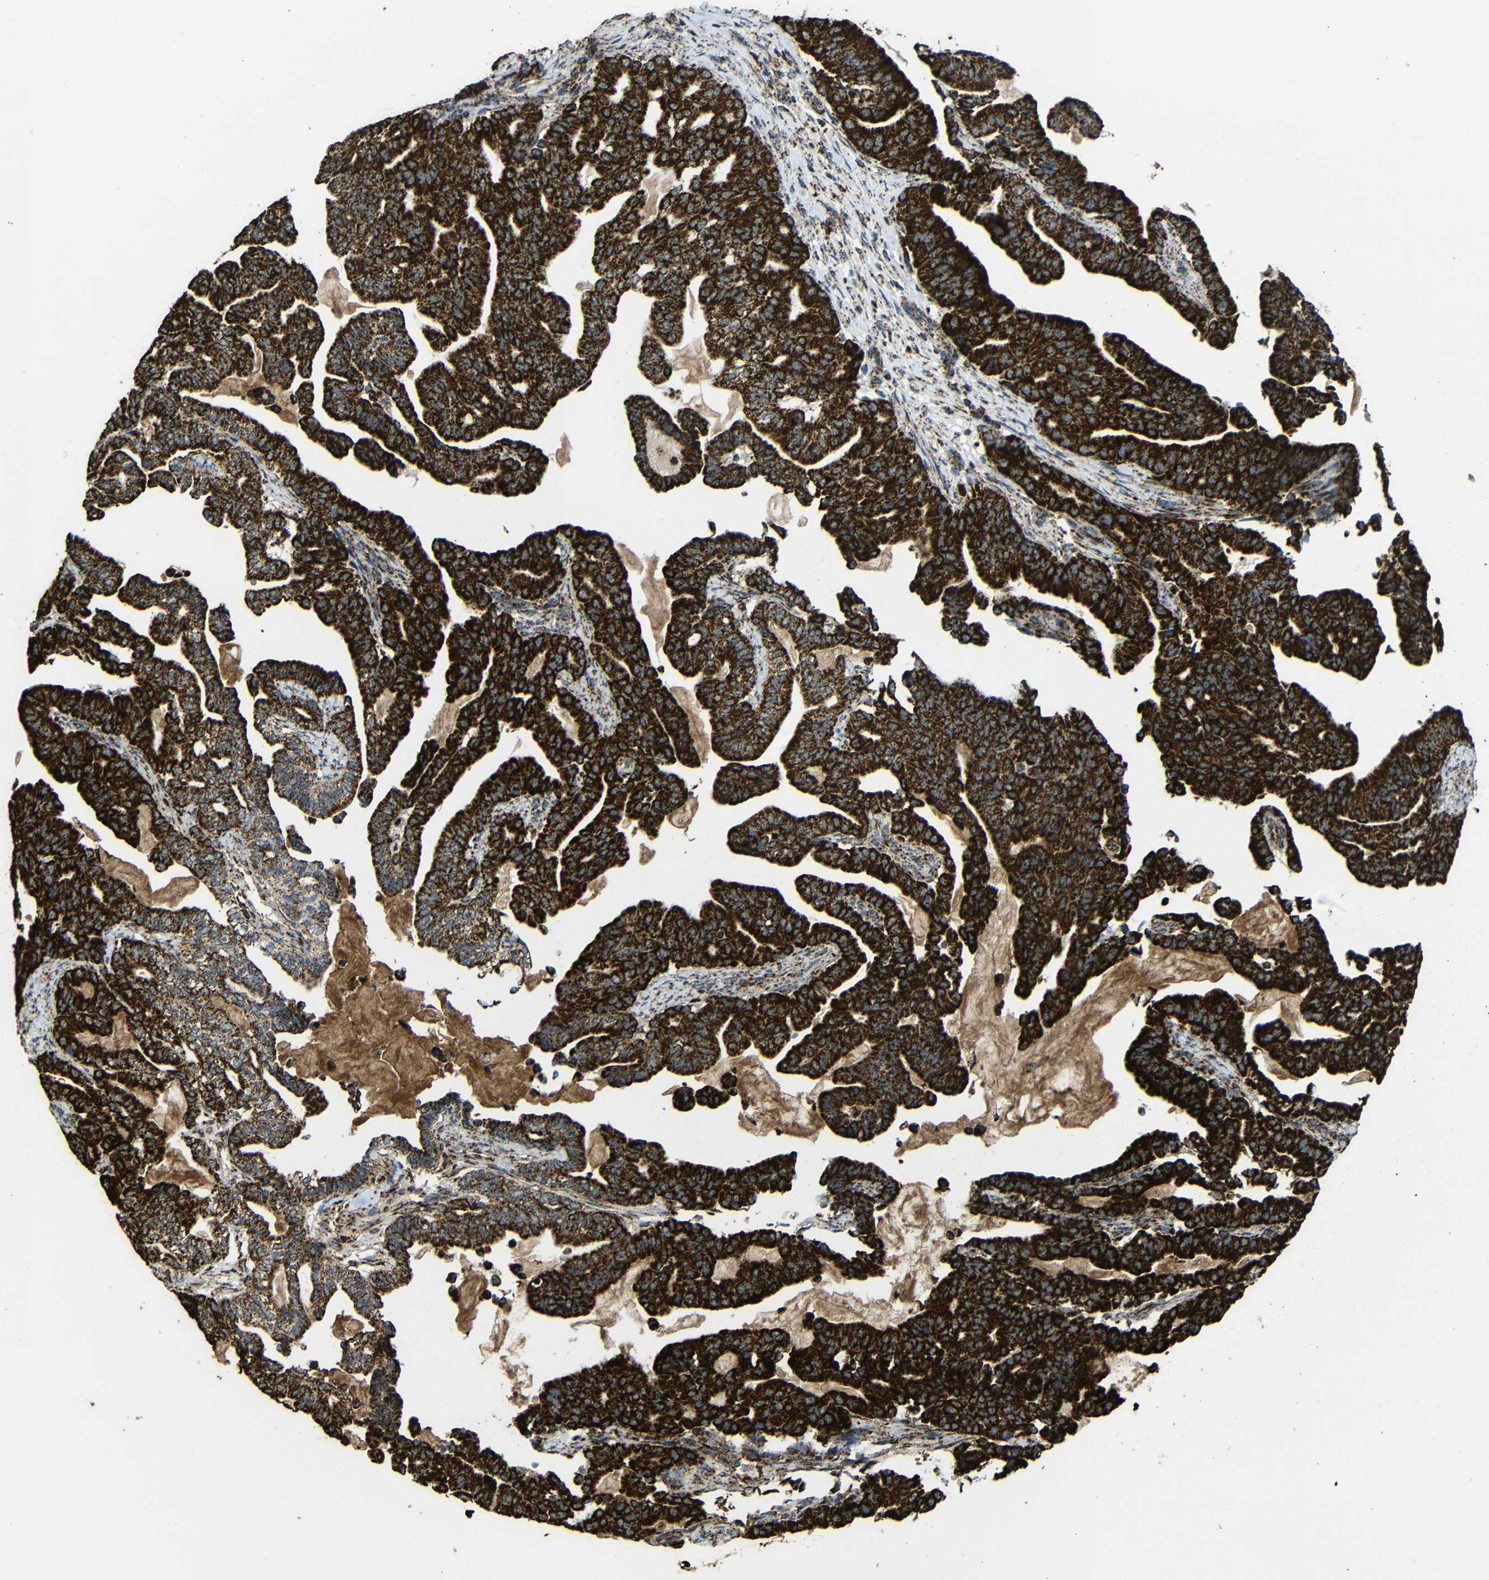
{"staining": {"intensity": "strong", "quantity": ">75%", "location": "cytoplasmic/membranous"}, "tissue": "pancreatic cancer", "cell_type": "Tumor cells", "image_type": "cancer", "snomed": [{"axis": "morphology", "description": "Adenocarcinoma, NOS"}, {"axis": "topography", "description": "Pancreas"}], "caption": "Adenocarcinoma (pancreatic) tissue reveals strong cytoplasmic/membranous positivity in about >75% of tumor cells", "gene": "ATP5F1A", "patient": {"sex": "male", "age": 63}}